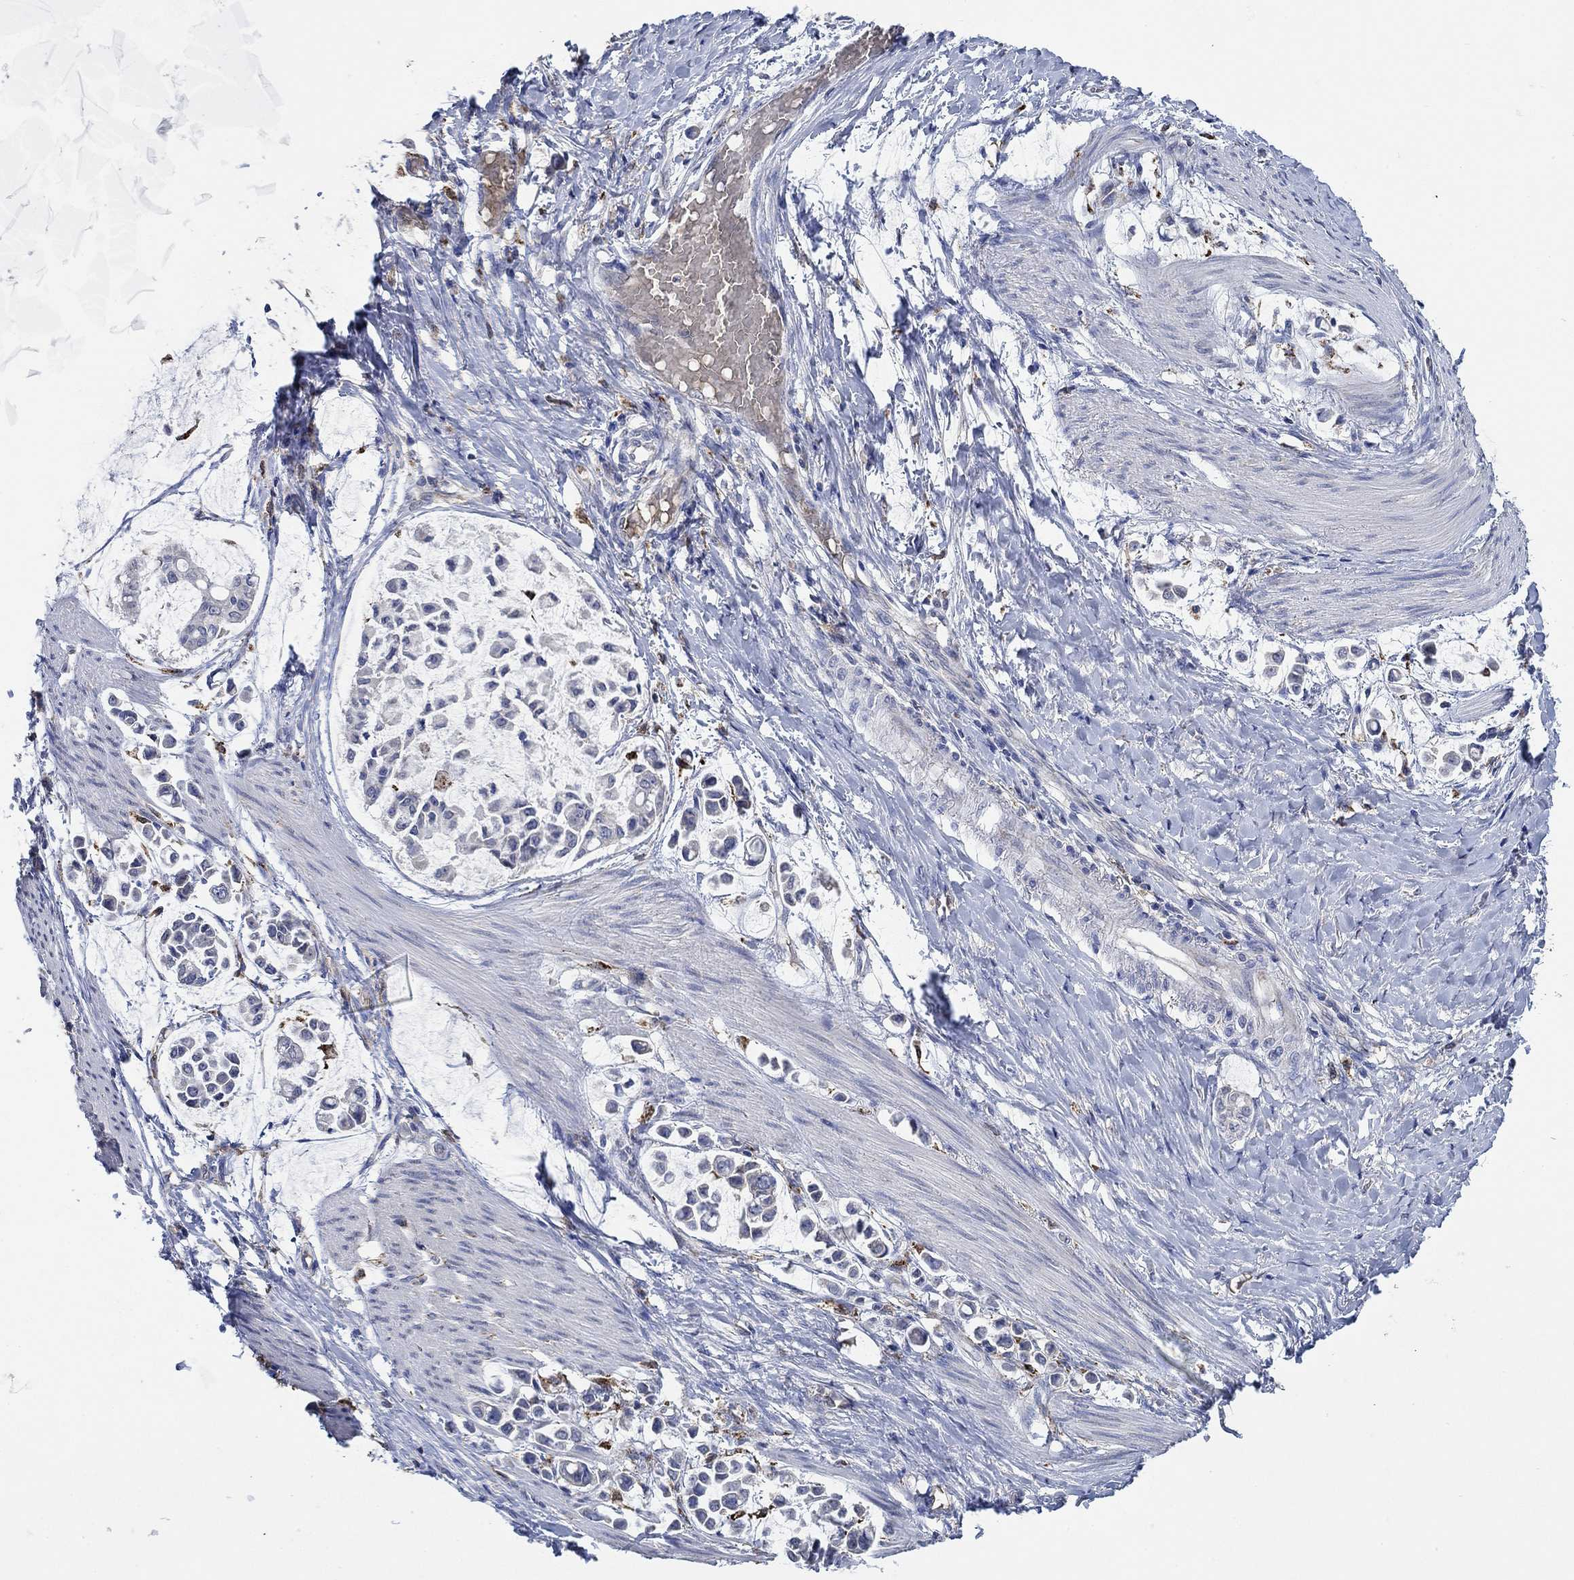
{"staining": {"intensity": "negative", "quantity": "none", "location": "none"}, "tissue": "stomach cancer", "cell_type": "Tumor cells", "image_type": "cancer", "snomed": [{"axis": "morphology", "description": "Adenocarcinoma, NOS"}, {"axis": "topography", "description": "Stomach"}], "caption": "Human stomach cancer (adenocarcinoma) stained for a protein using IHC shows no staining in tumor cells.", "gene": "MPP1", "patient": {"sex": "male", "age": 82}}